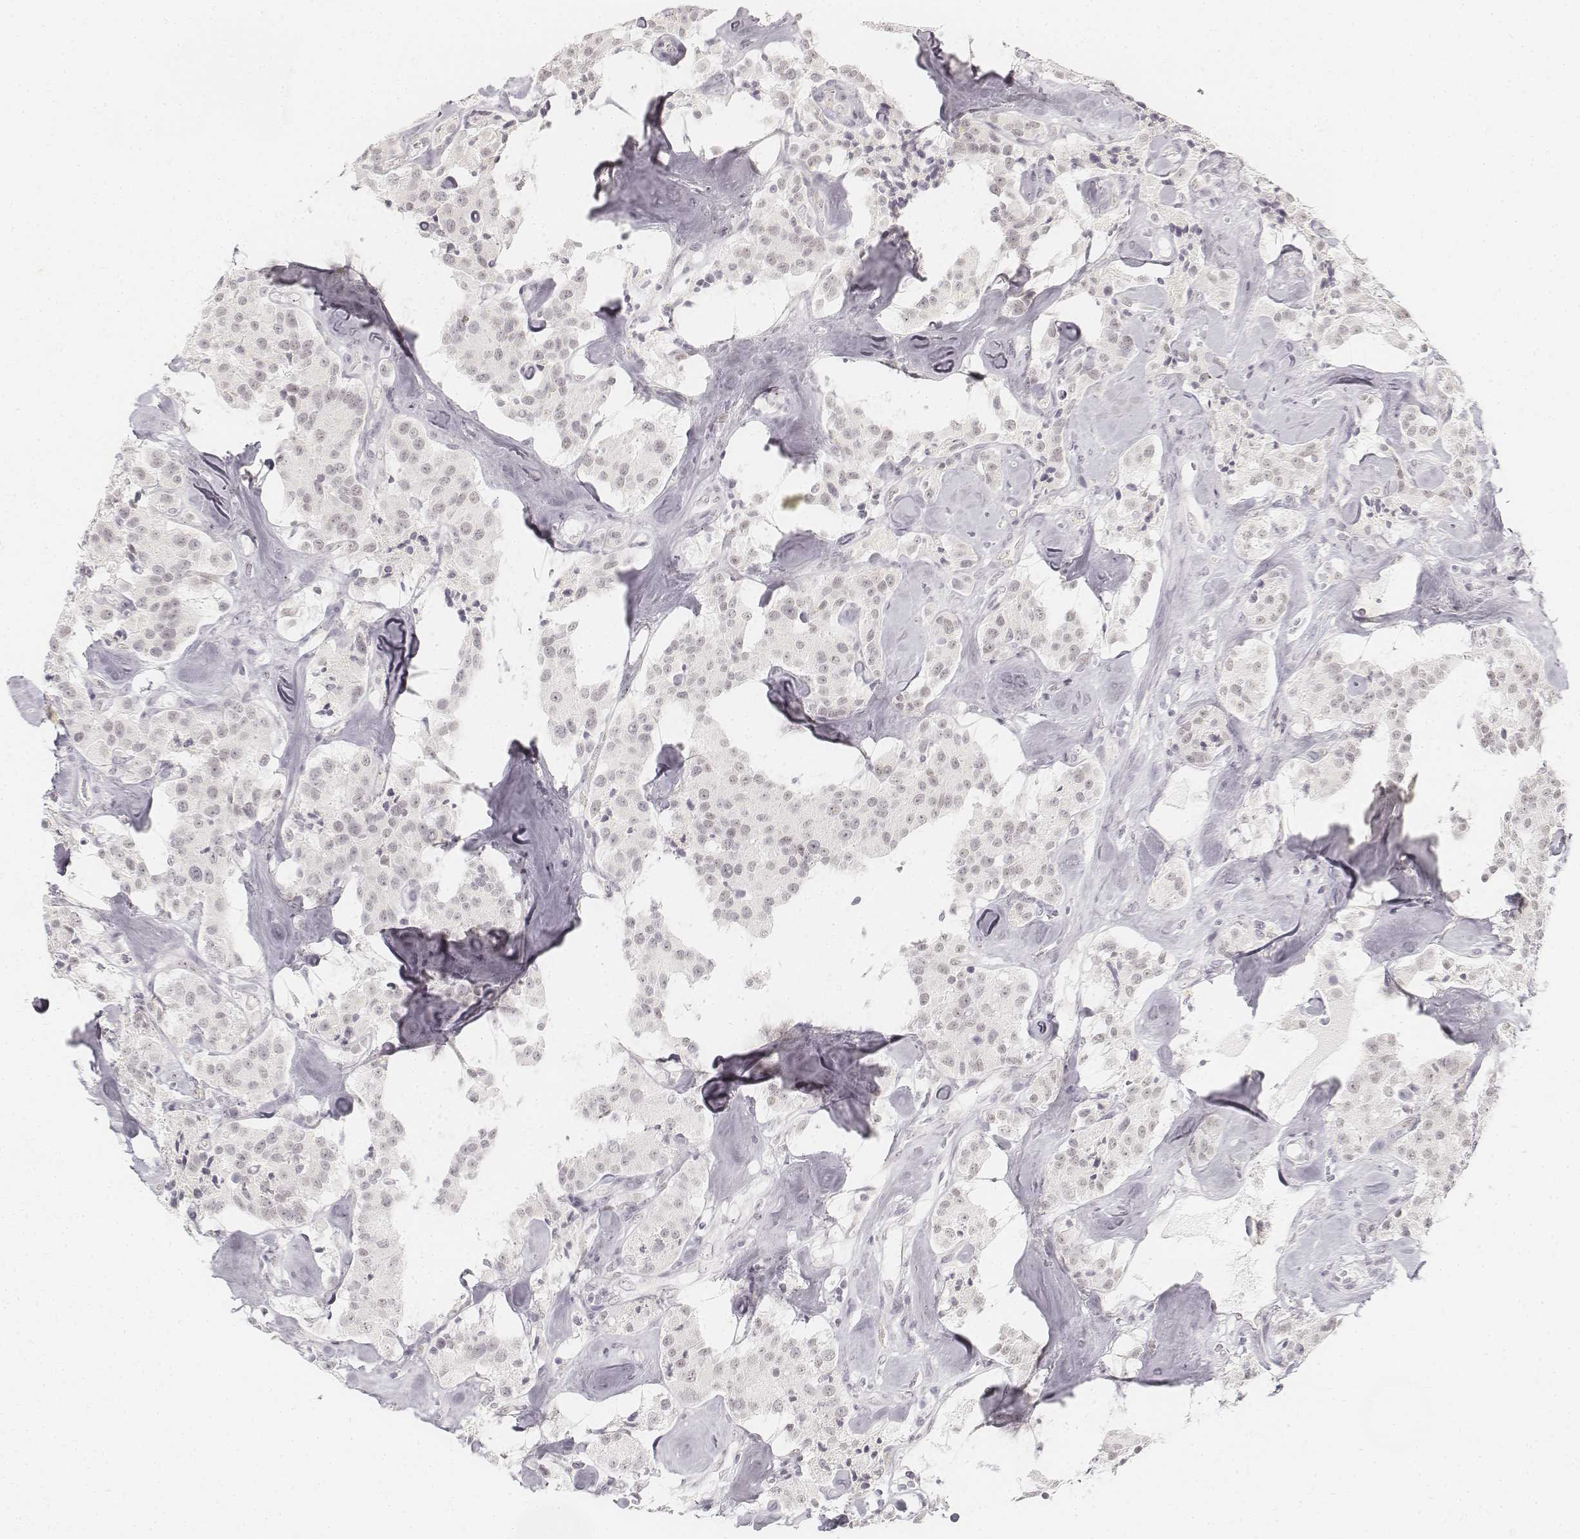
{"staining": {"intensity": "negative", "quantity": "none", "location": "none"}, "tissue": "carcinoid", "cell_type": "Tumor cells", "image_type": "cancer", "snomed": [{"axis": "morphology", "description": "Carcinoid, malignant, NOS"}, {"axis": "topography", "description": "Pancreas"}], "caption": "The histopathology image demonstrates no significant expression in tumor cells of carcinoid (malignant).", "gene": "KRTAP2-1", "patient": {"sex": "male", "age": 41}}